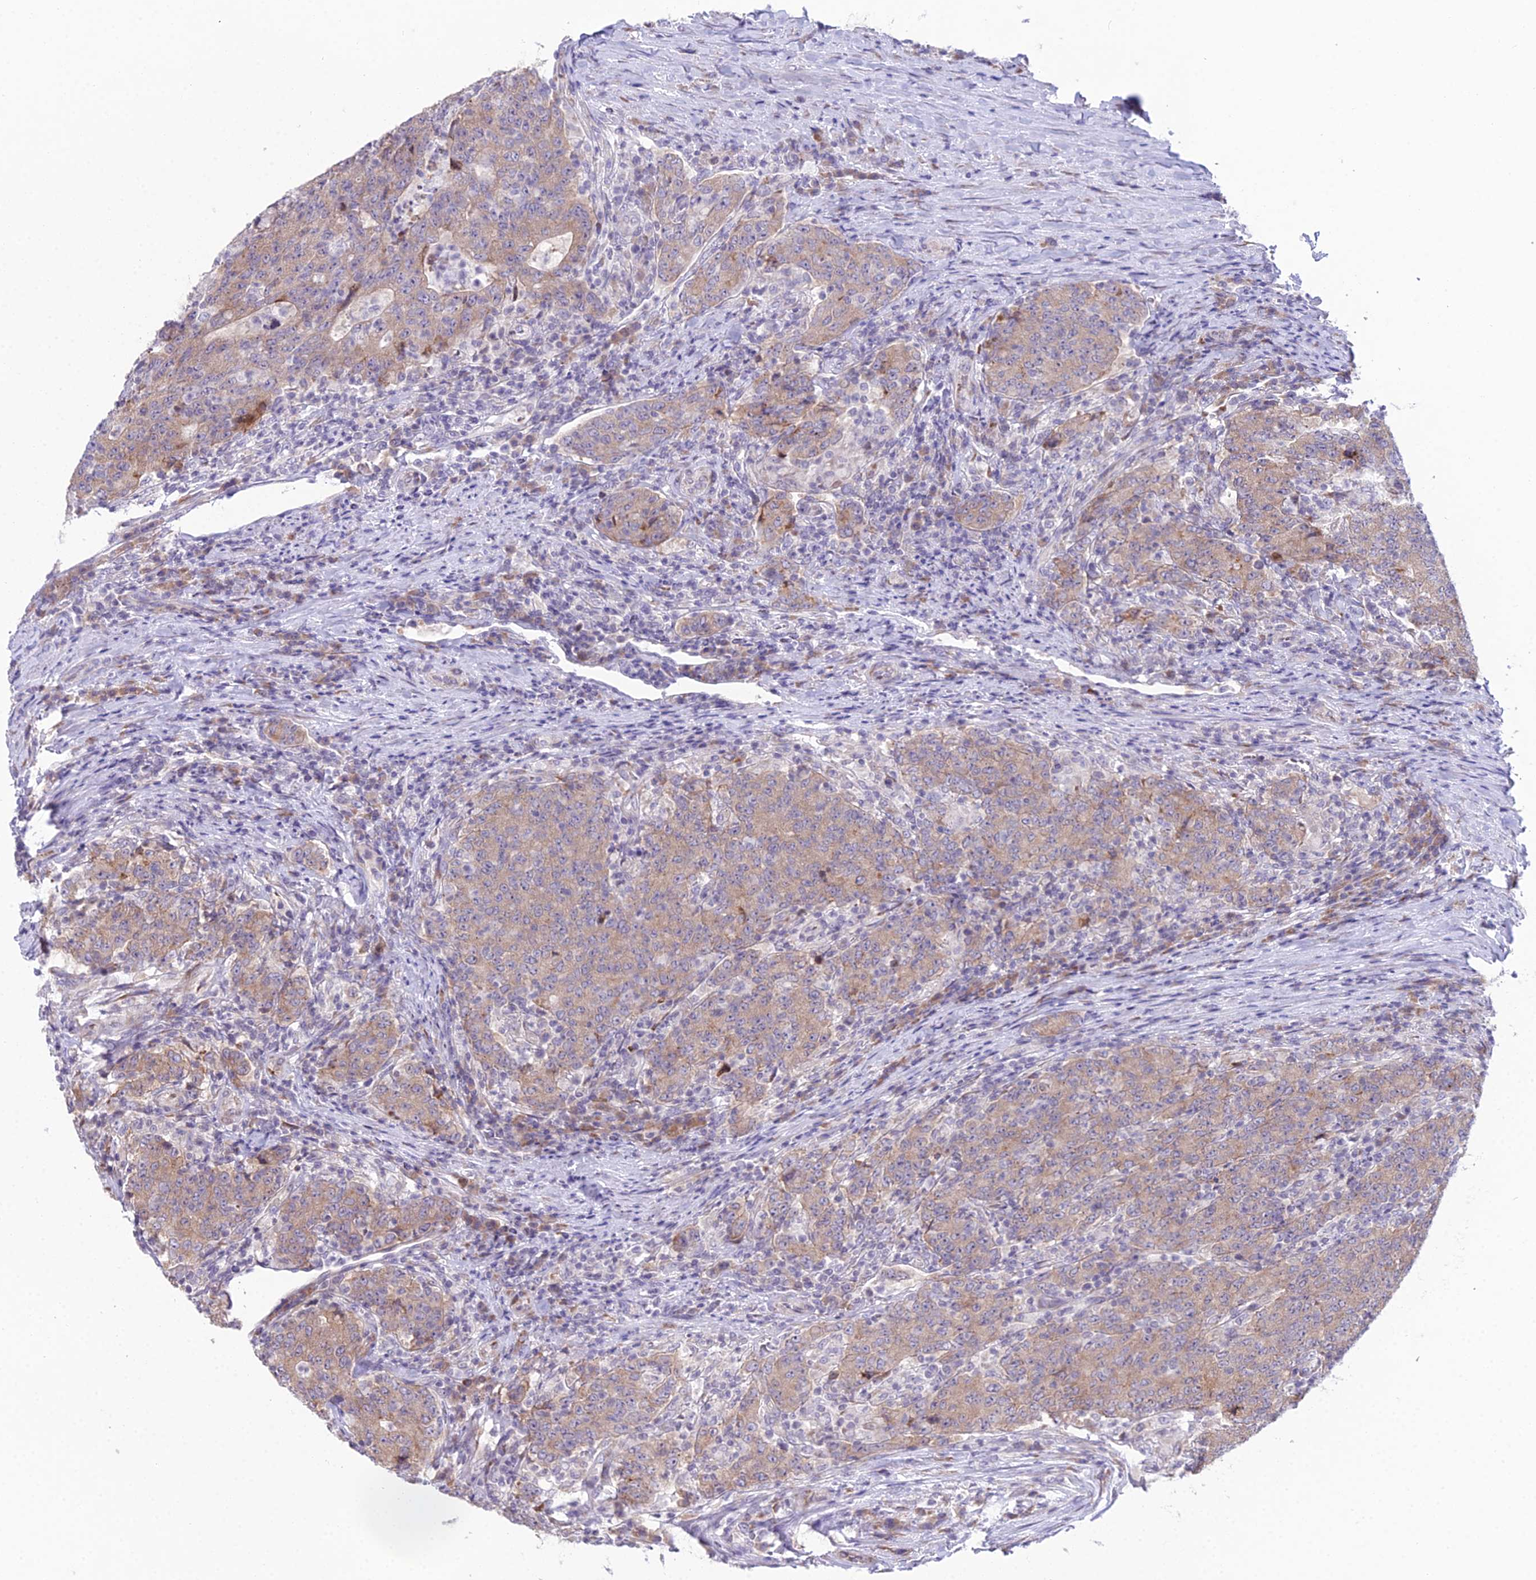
{"staining": {"intensity": "weak", "quantity": ">75%", "location": "cytoplasmic/membranous"}, "tissue": "colorectal cancer", "cell_type": "Tumor cells", "image_type": "cancer", "snomed": [{"axis": "morphology", "description": "Adenocarcinoma, NOS"}, {"axis": "topography", "description": "Colon"}], "caption": "Protein positivity by IHC shows weak cytoplasmic/membranous positivity in approximately >75% of tumor cells in colorectal adenocarcinoma.", "gene": "RPS26", "patient": {"sex": "female", "age": 75}}